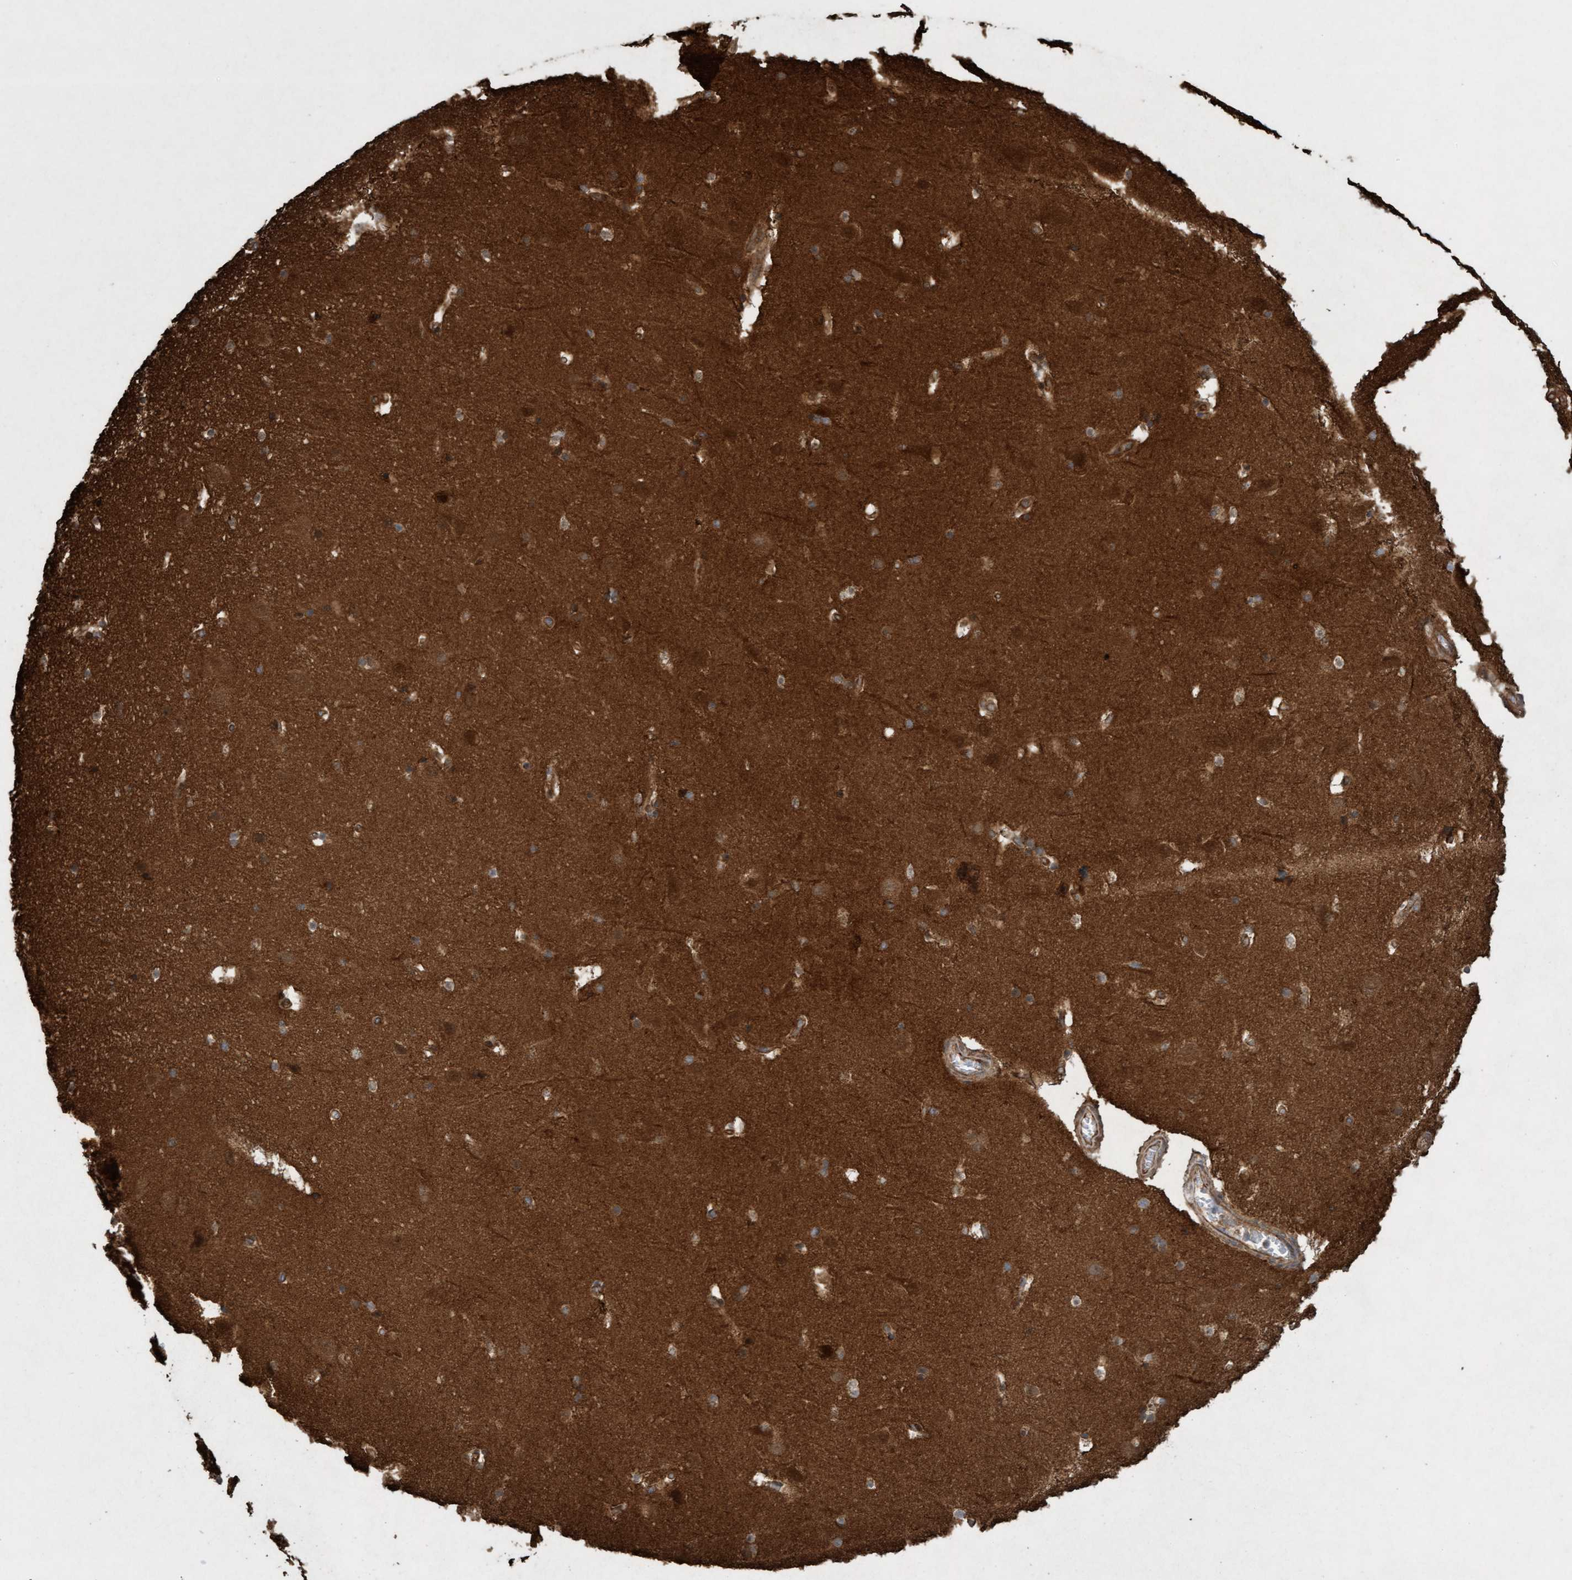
{"staining": {"intensity": "strong", "quantity": "25%-75%", "location": "cytoplasmic/membranous,nuclear"}, "tissue": "hippocampus", "cell_type": "Glial cells", "image_type": "normal", "snomed": [{"axis": "morphology", "description": "Normal tissue, NOS"}, {"axis": "topography", "description": "Hippocampus"}], "caption": "Brown immunohistochemical staining in unremarkable human hippocampus displays strong cytoplasmic/membranous,nuclear staining in approximately 25%-75% of glial cells.", "gene": "CDC42EP4", "patient": {"sex": "male", "age": 45}}